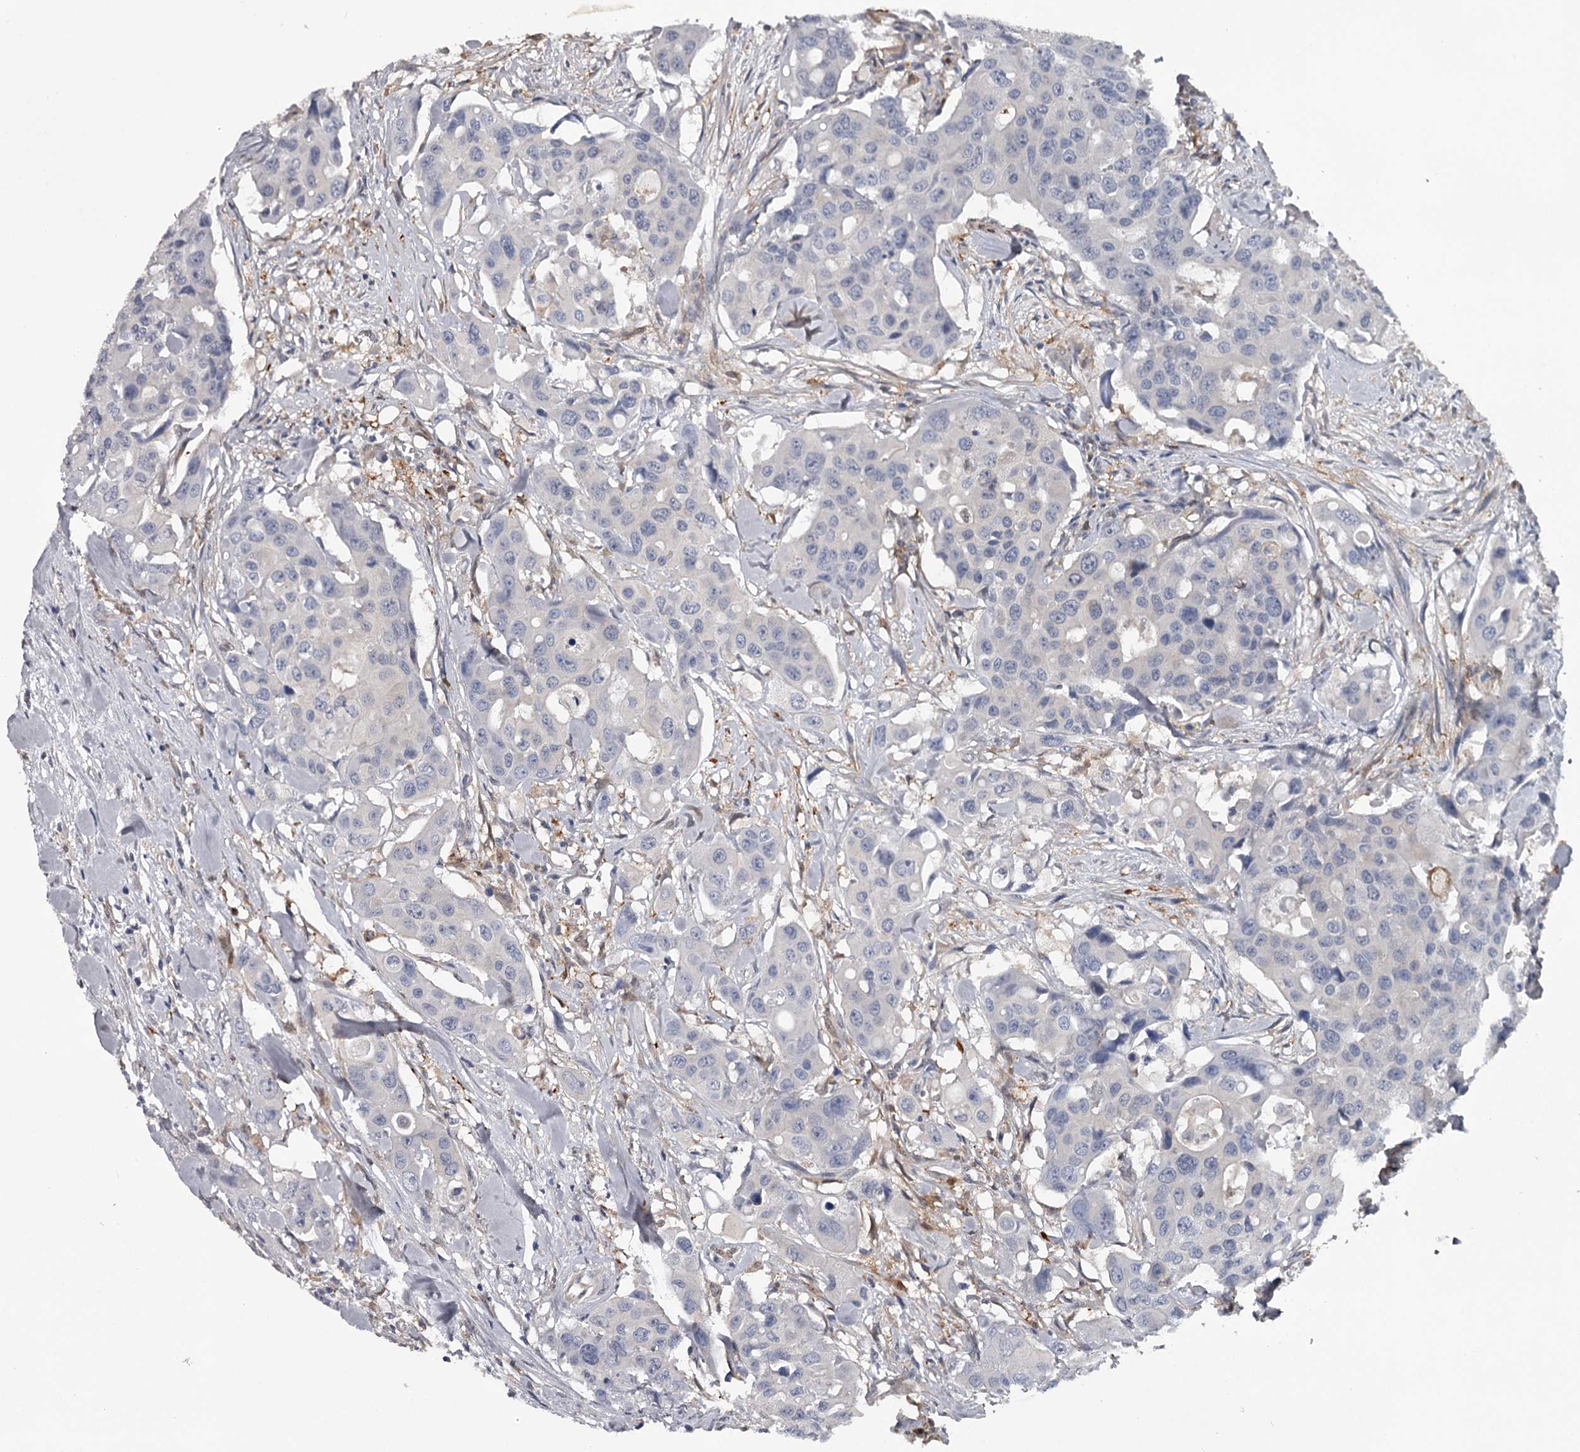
{"staining": {"intensity": "negative", "quantity": "none", "location": "none"}, "tissue": "colorectal cancer", "cell_type": "Tumor cells", "image_type": "cancer", "snomed": [{"axis": "morphology", "description": "Adenocarcinoma, NOS"}, {"axis": "topography", "description": "Colon"}], "caption": "Immunohistochemistry micrograph of neoplastic tissue: human adenocarcinoma (colorectal) stained with DAB displays no significant protein expression in tumor cells.", "gene": "GSTO1", "patient": {"sex": "male", "age": 77}}